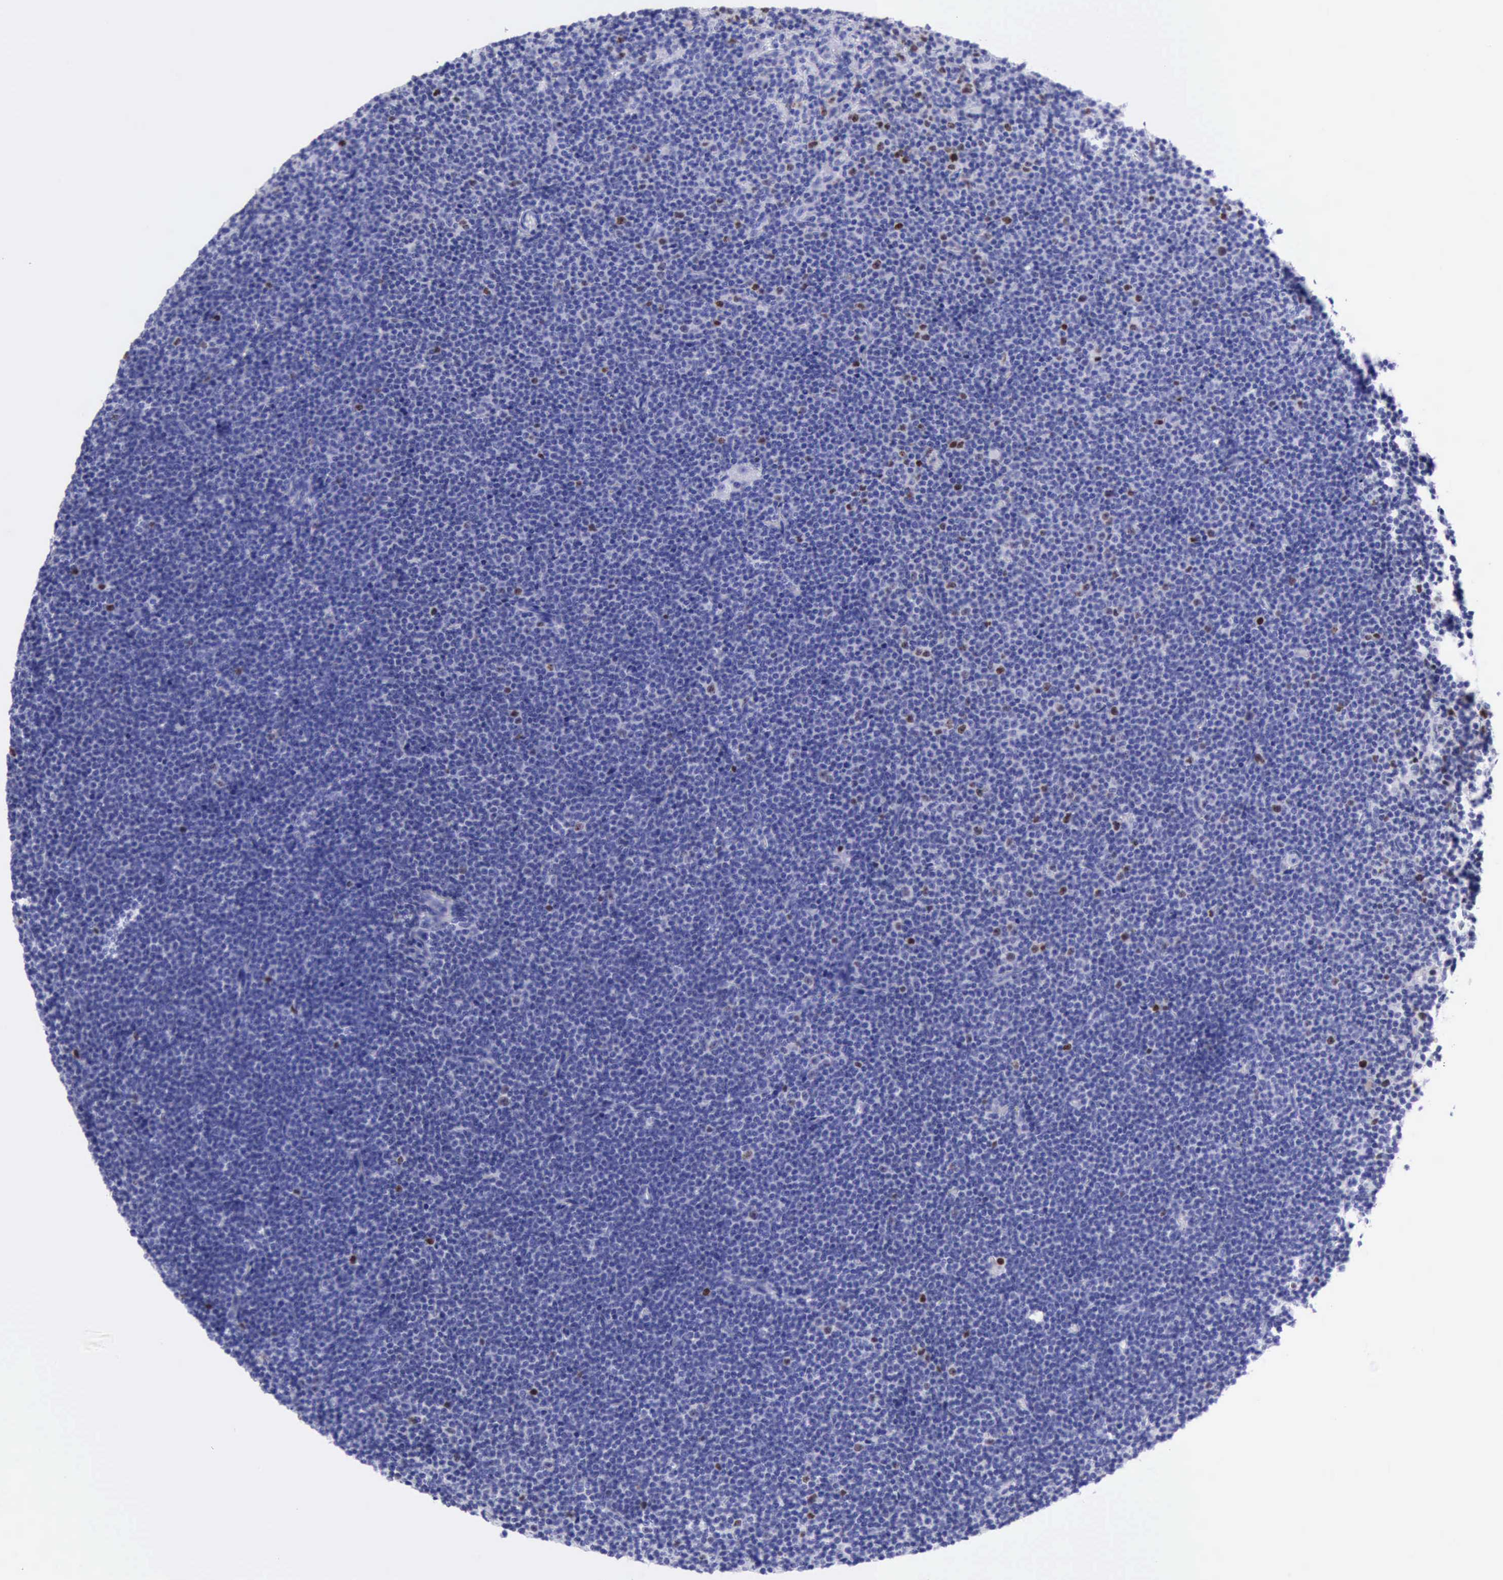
{"staining": {"intensity": "moderate", "quantity": "<25%", "location": "nuclear"}, "tissue": "lymphoma", "cell_type": "Tumor cells", "image_type": "cancer", "snomed": [{"axis": "morphology", "description": "Malignant lymphoma, non-Hodgkin's type, Low grade"}, {"axis": "topography", "description": "Lymph node"}], "caption": "Low-grade malignant lymphoma, non-Hodgkin's type tissue shows moderate nuclear positivity in about <25% of tumor cells", "gene": "MCM2", "patient": {"sex": "female", "age": 69}}